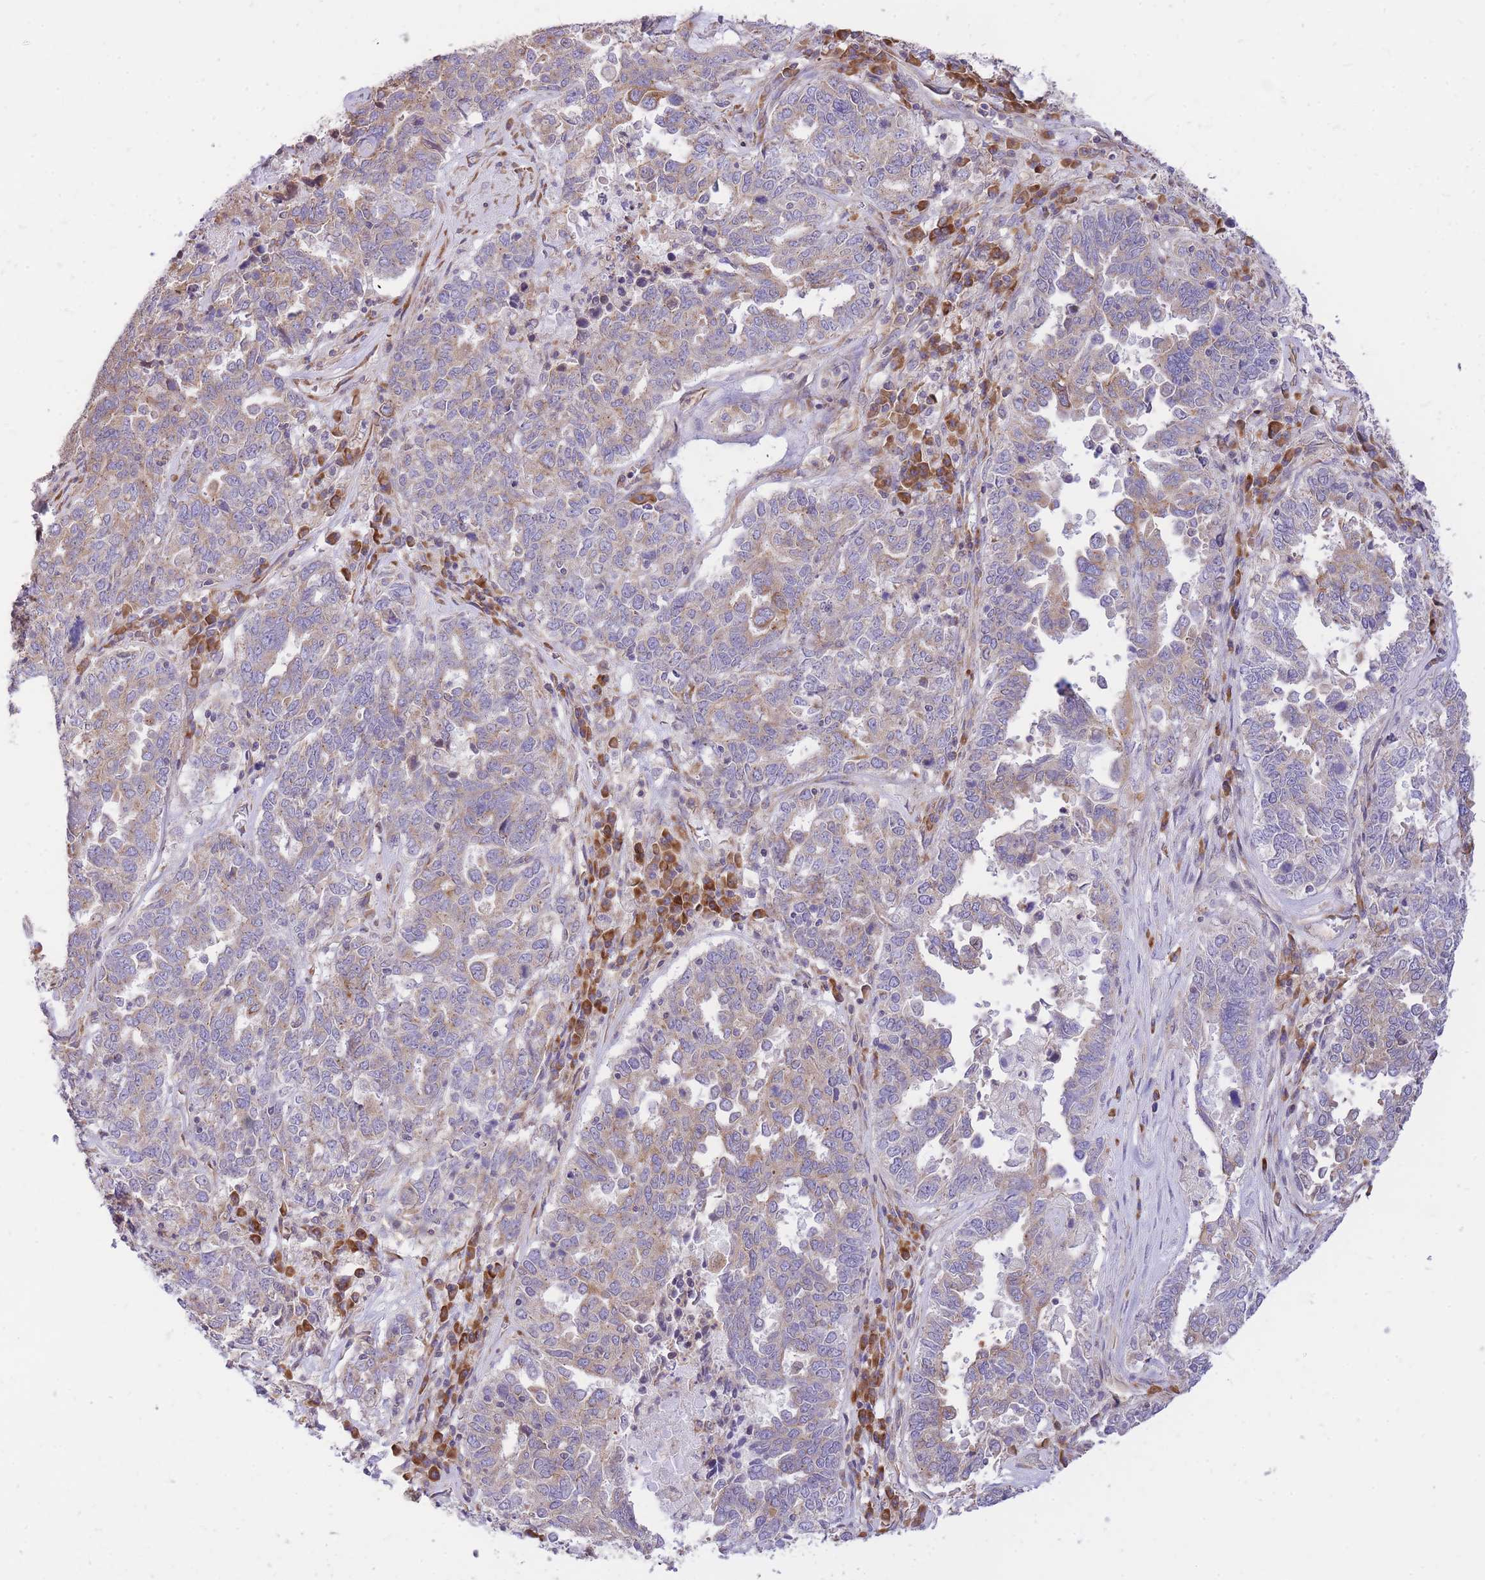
{"staining": {"intensity": "weak", "quantity": "25%-75%", "location": "cytoplasmic/membranous"}, "tissue": "ovarian cancer", "cell_type": "Tumor cells", "image_type": "cancer", "snomed": [{"axis": "morphology", "description": "Carcinoma, endometroid"}, {"axis": "topography", "description": "Ovary"}], "caption": "Immunohistochemical staining of ovarian cancer (endometroid carcinoma) displays low levels of weak cytoplasmic/membranous protein staining in about 25%-75% of tumor cells.", "gene": "GBP7", "patient": {"sex": "female", "age": 62}}